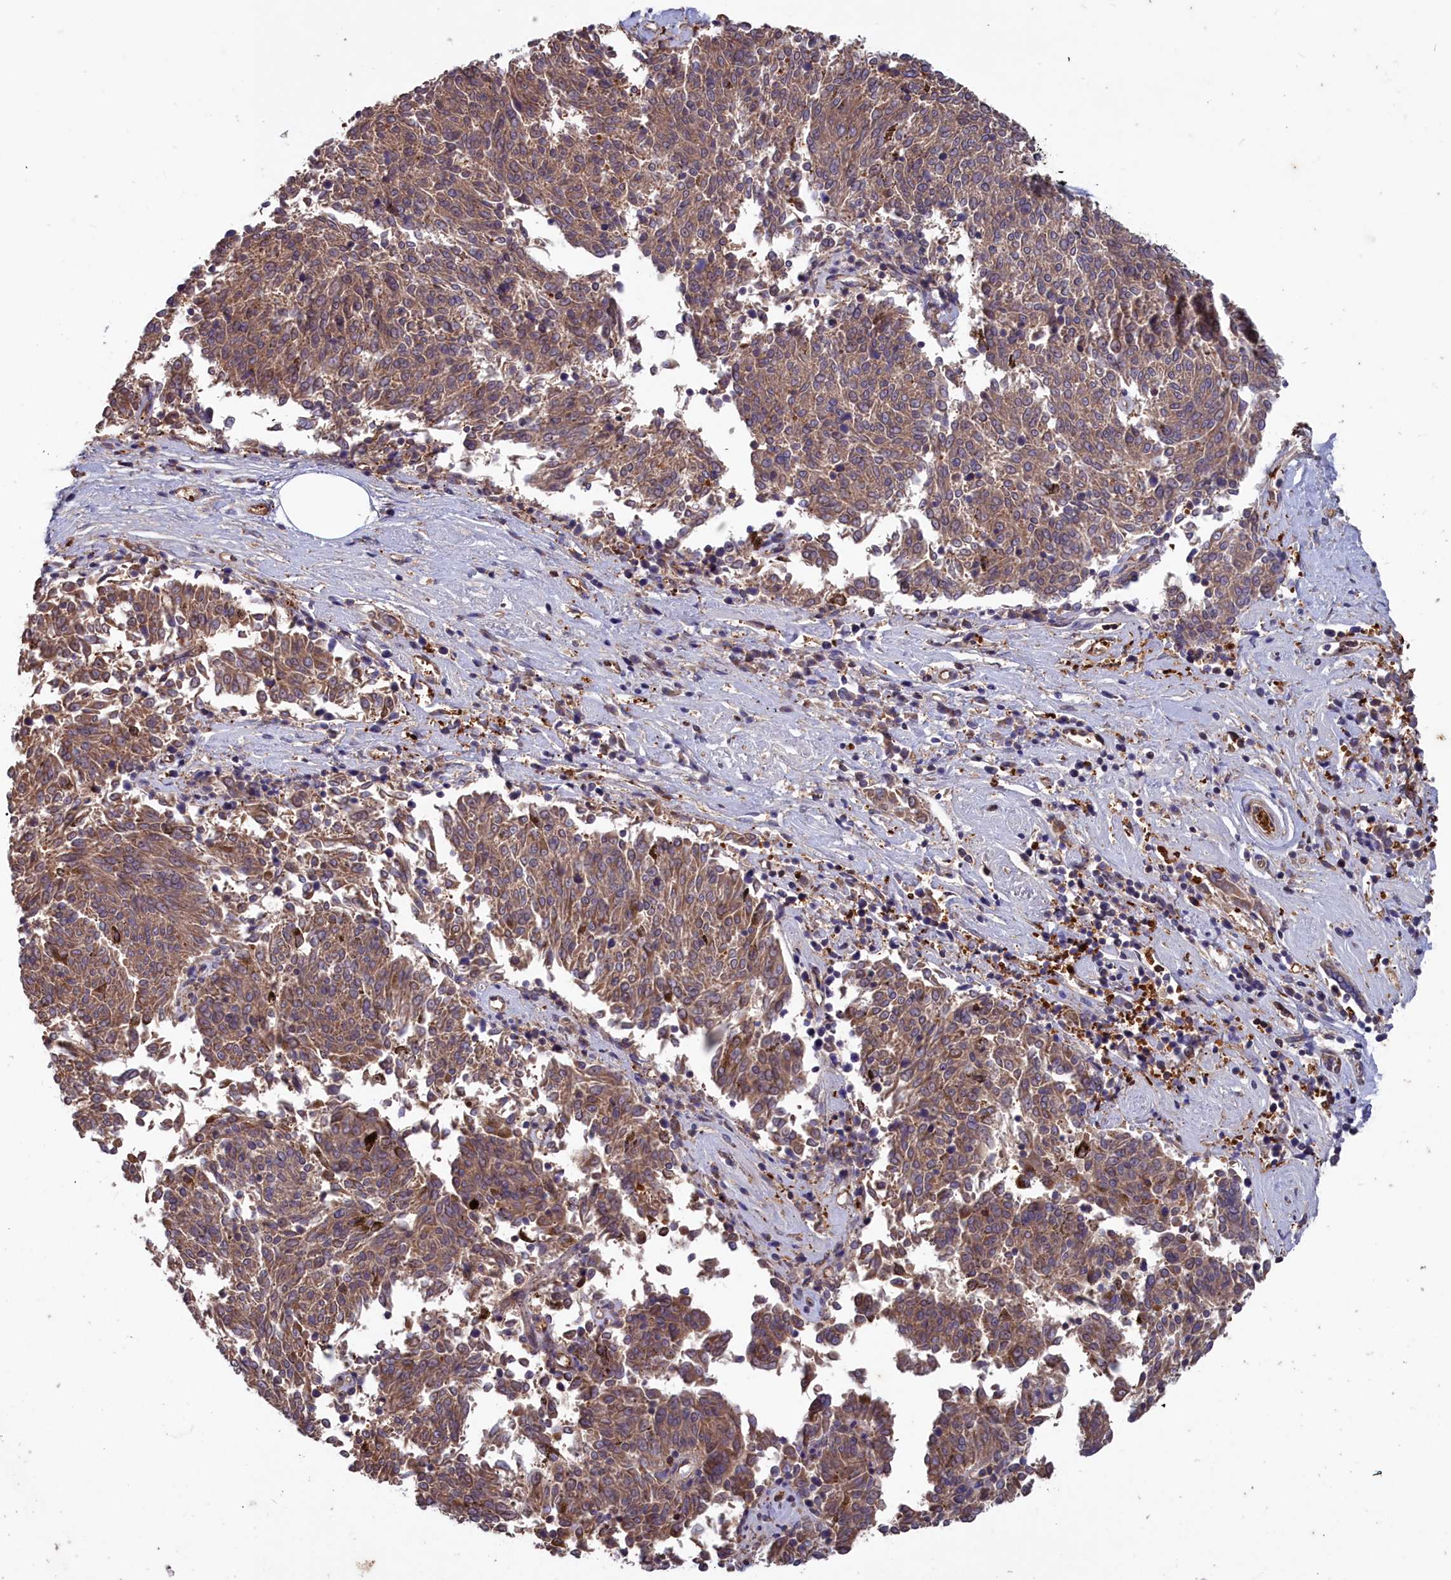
{"staining": {"intensity": "moderate", "quantity": ">75%", "location": "cytoplasmic/membranous"}, "tissue": "melanoma", "cell_type": "Tumor cells", "image_type": "cancer", "snomed": [{"axis": "morphology", "description": "Malignant melanoma, NOS"}, {"axis": "topography", "description": "Skin"}], "caption": "Immunohistochemistry (DAB) staining of human melanoma demonstrates moderate cytoplasmic/membranous protein expression in approximately >75% of tumor cells. (IHC, brightfield microscopy, high magnification).", "gene": "GFRA2", "patient": {"sex": "female", "age": 72}}